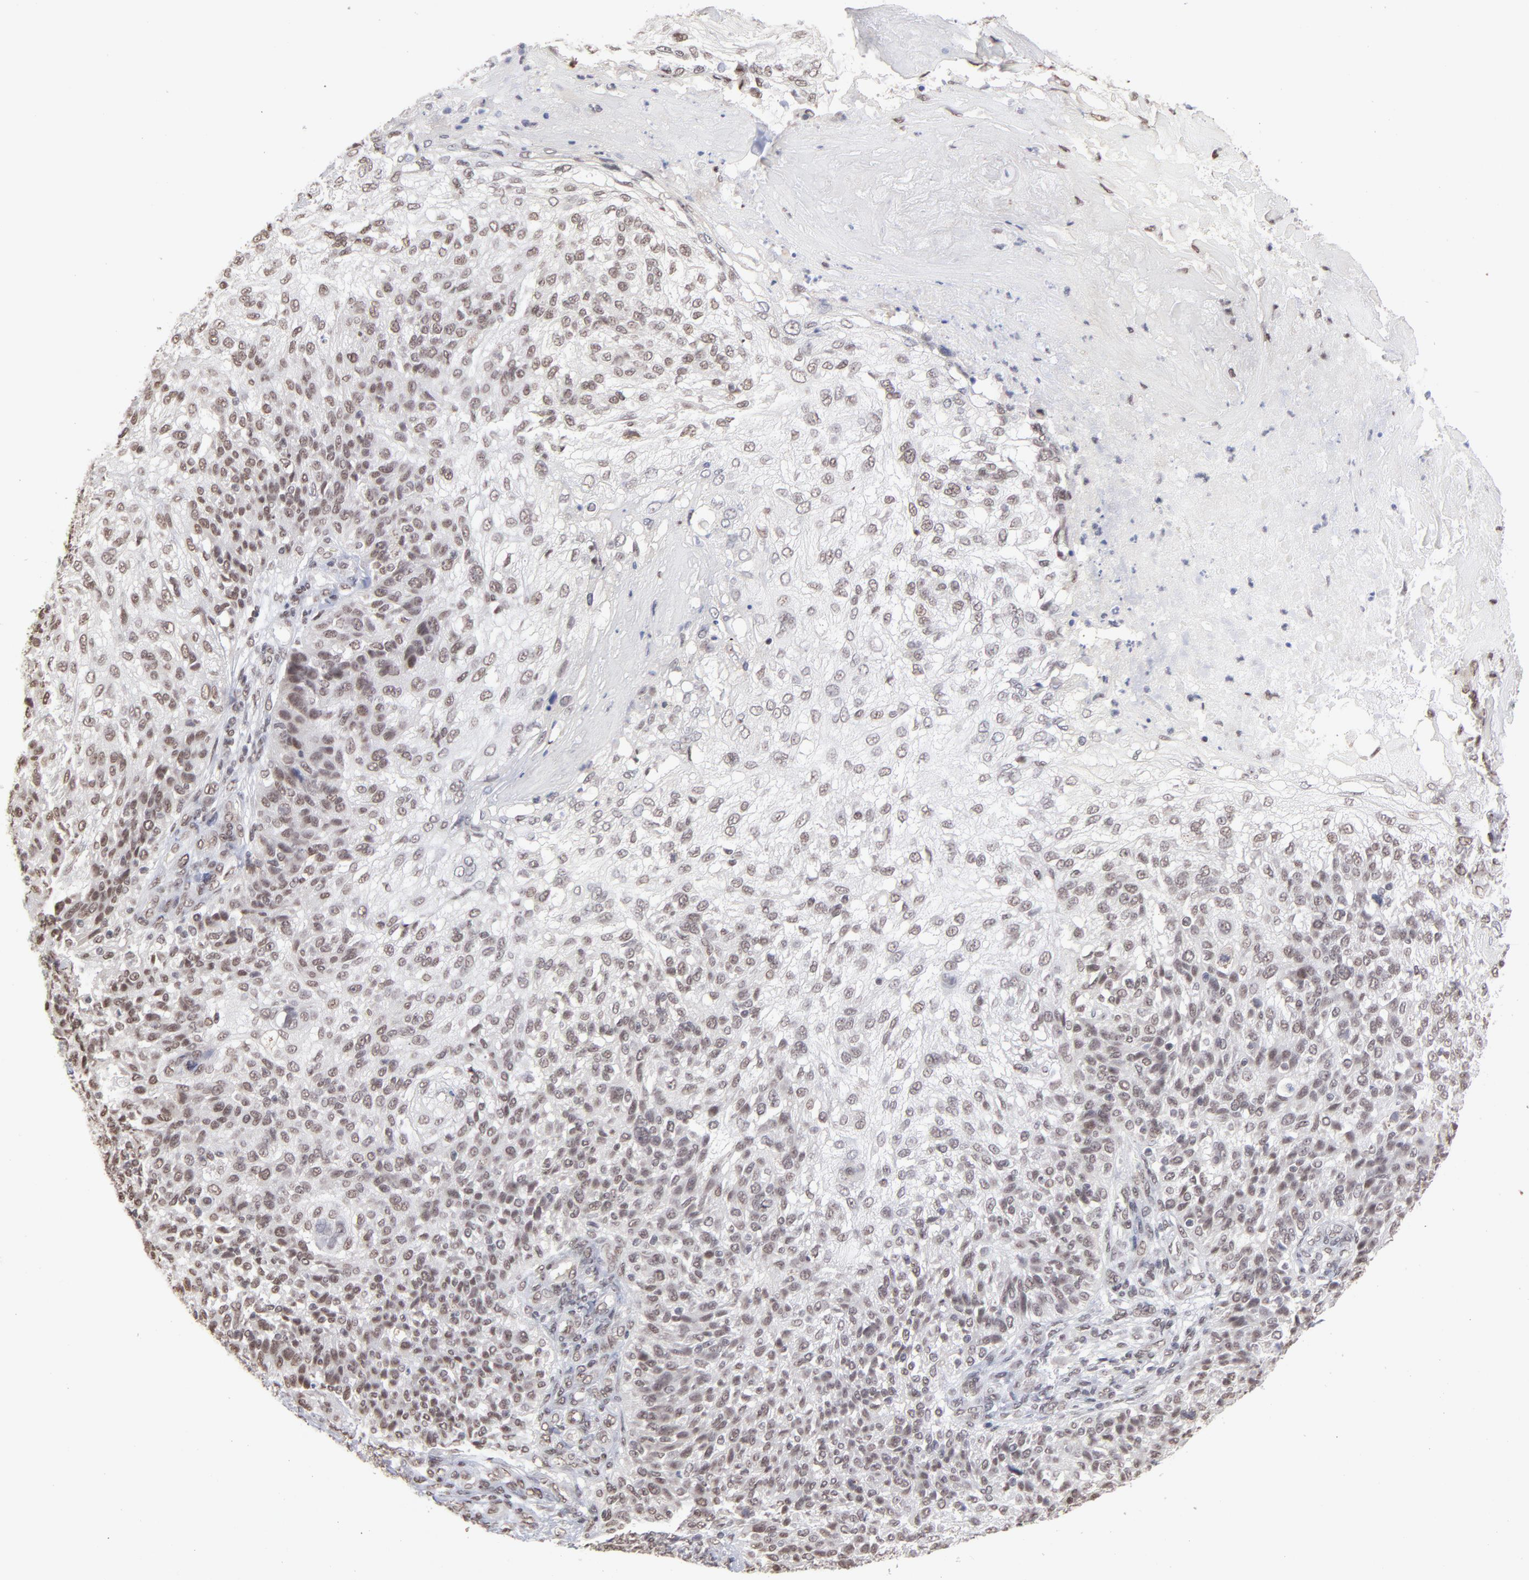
{"staining": {"intensity": "moderate", "quantity": "25%-75%", "location": "nuclear"}, "tissue": "skin cancer", "cell_type": "Tumor cells", "image_type": "cancer", "snomed": [{"axis": "morphology", "description": "Normal tissue, NOS"}, {"axis": "morphology", "description": "Squamous cell carcinoma, NOS"}, {"axis": "topography", "description": "Skin"}], "caption": "This is a histology image of IHC staining of skin cancer, which shows moderate staining in the nuclear of tumor cells.", "gene": "ZNF3", "patient": {"sex": "female", "age": 83}}